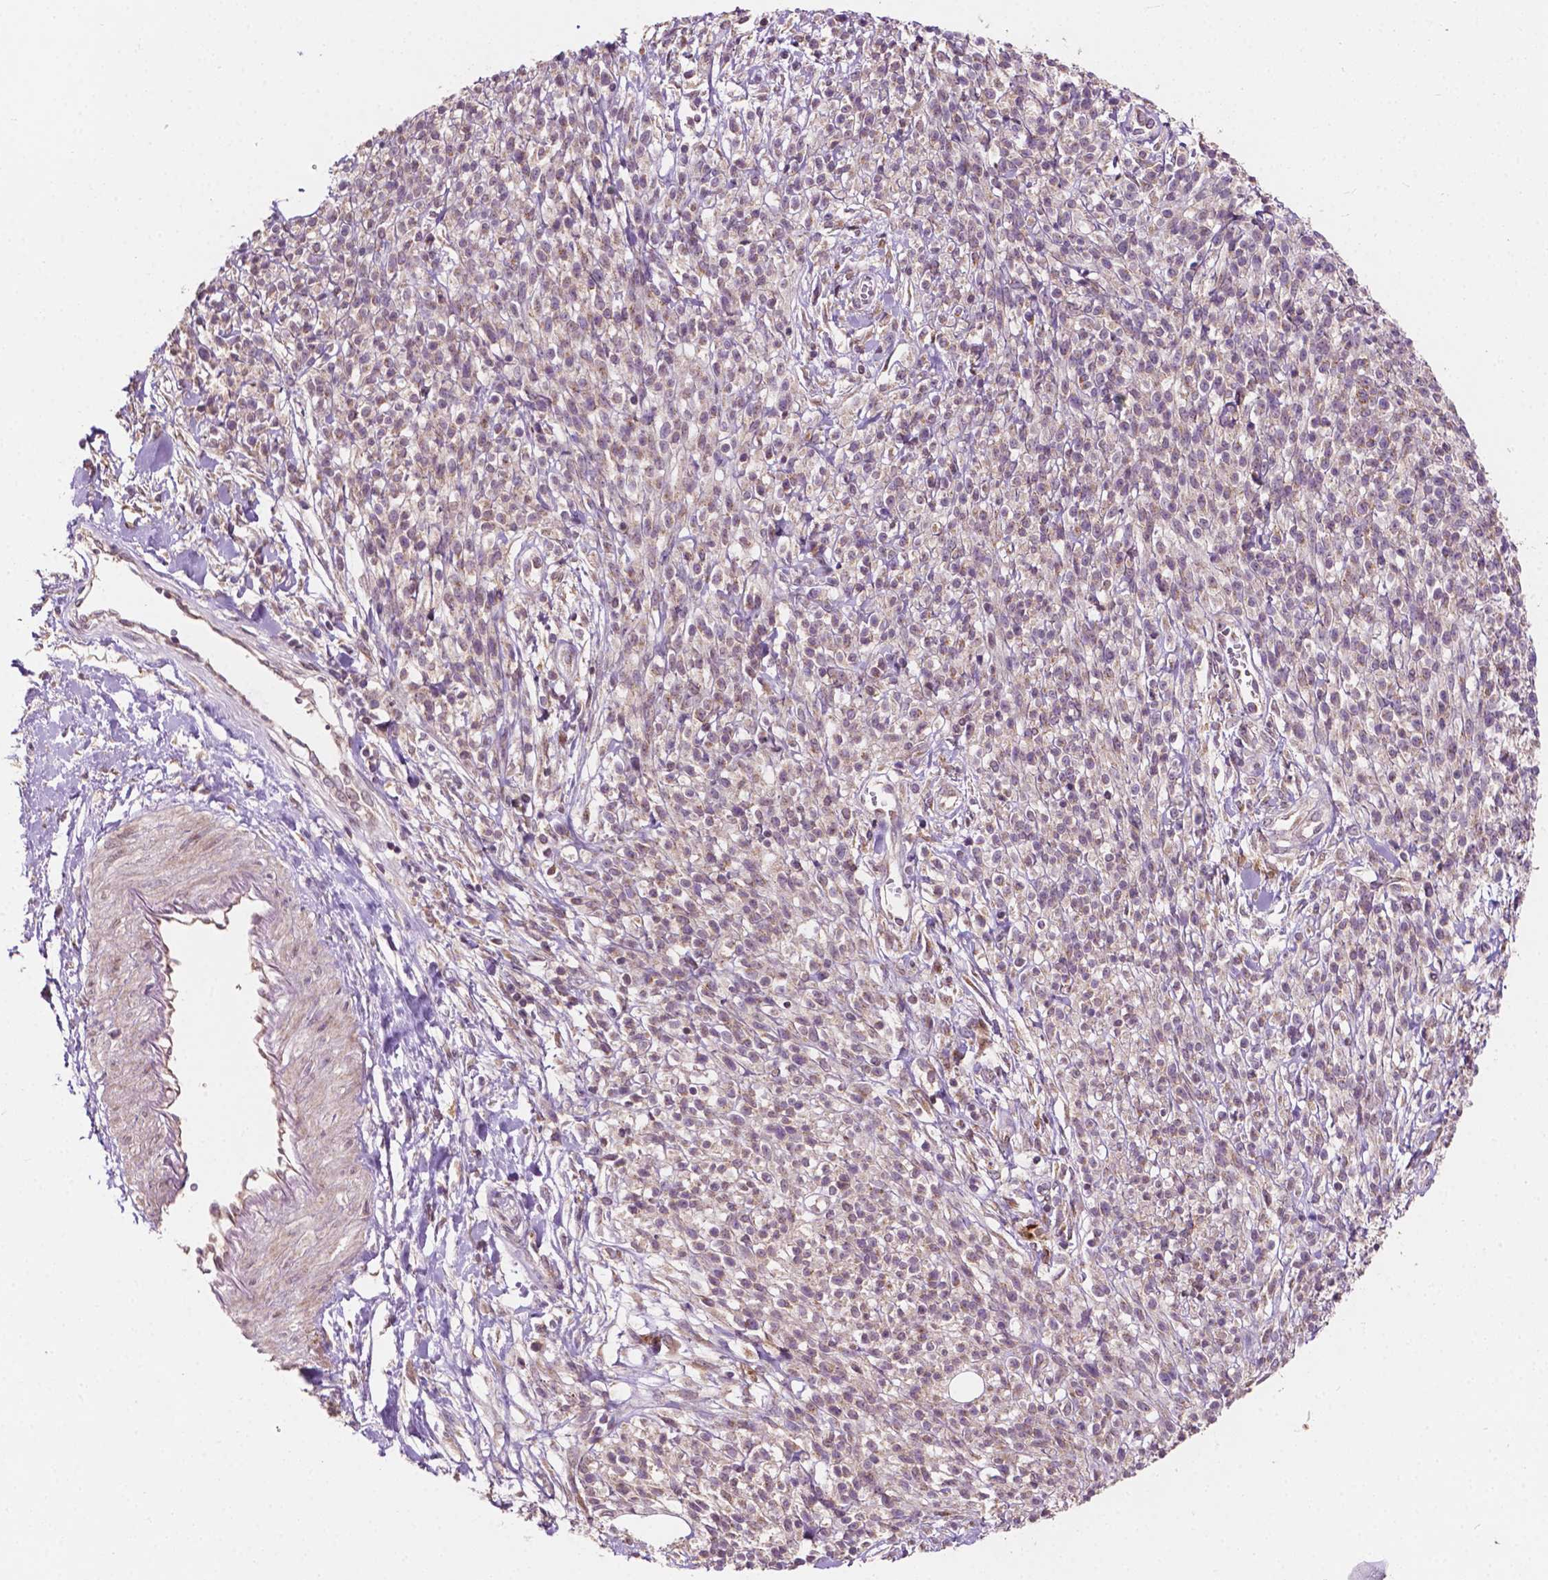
{"staining": {"intensity": "weak", "quantity": "25%-75%", "location": "cytoplasmic/membranous"}, "tissue": "melanoma", "cell_type": "Tumor cells", "image_type": "cancer", "snomed": [{"axis": "morphology", "description": "Malignant melanoma, NOS"}, {"axis": "topography", "description": "Skin"}, {"axis": "topography", "description": "Skin of trunk"}], "caption": "Human malignant melanoma stained with a protein marker displays weak staining in tumor cells.", "gene": "EBAG9", "patient": {"sex": "male", "age": 74}}